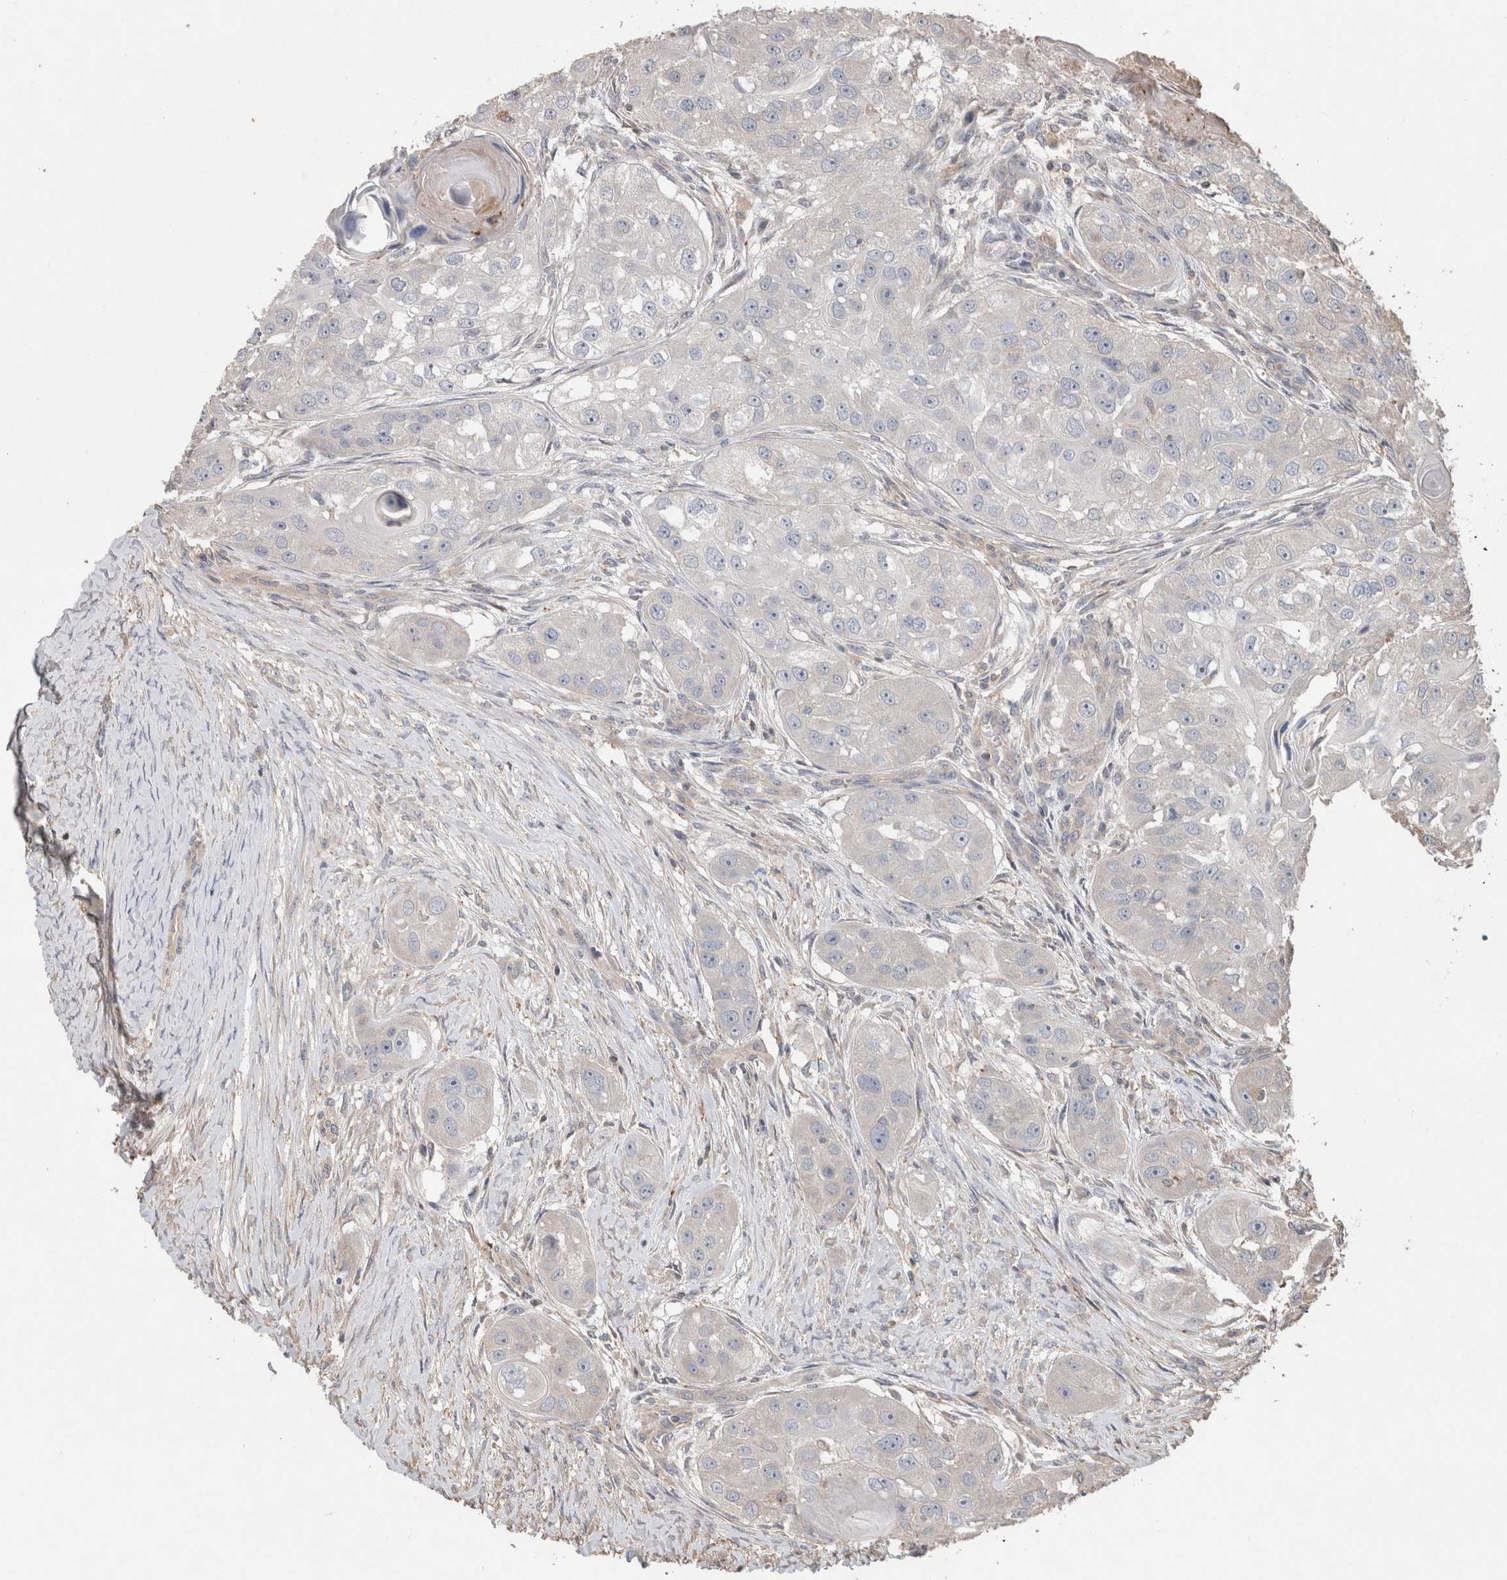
{"staining": {"intensity": "negative", "quantity": "none", "location": "none"}, "tissue": "head and neck cancer", "cell_type": "Tumor cells", "image_type": "cancer", "snomed": [{"axis": "morphology", "description": "Normal tissue, NOS"}, {"axis": "morphology", "description": "Squamous cell carcinoma, NOS"}, {"axis": "topography", "description": "Skeletal muscle"}, {"axis": "topography", "description": "Head-Neck"}], "caption": "IHC image of neoplastic tissue: human head and neck cancer stained with DAB exhibits no significant protein expression in tumor cells. (Immunohistochemistry (ihc), brightfield microscopy, high magnification).", "gene": "TRIM5", "patient": {"sex": "male", "age": 51}}